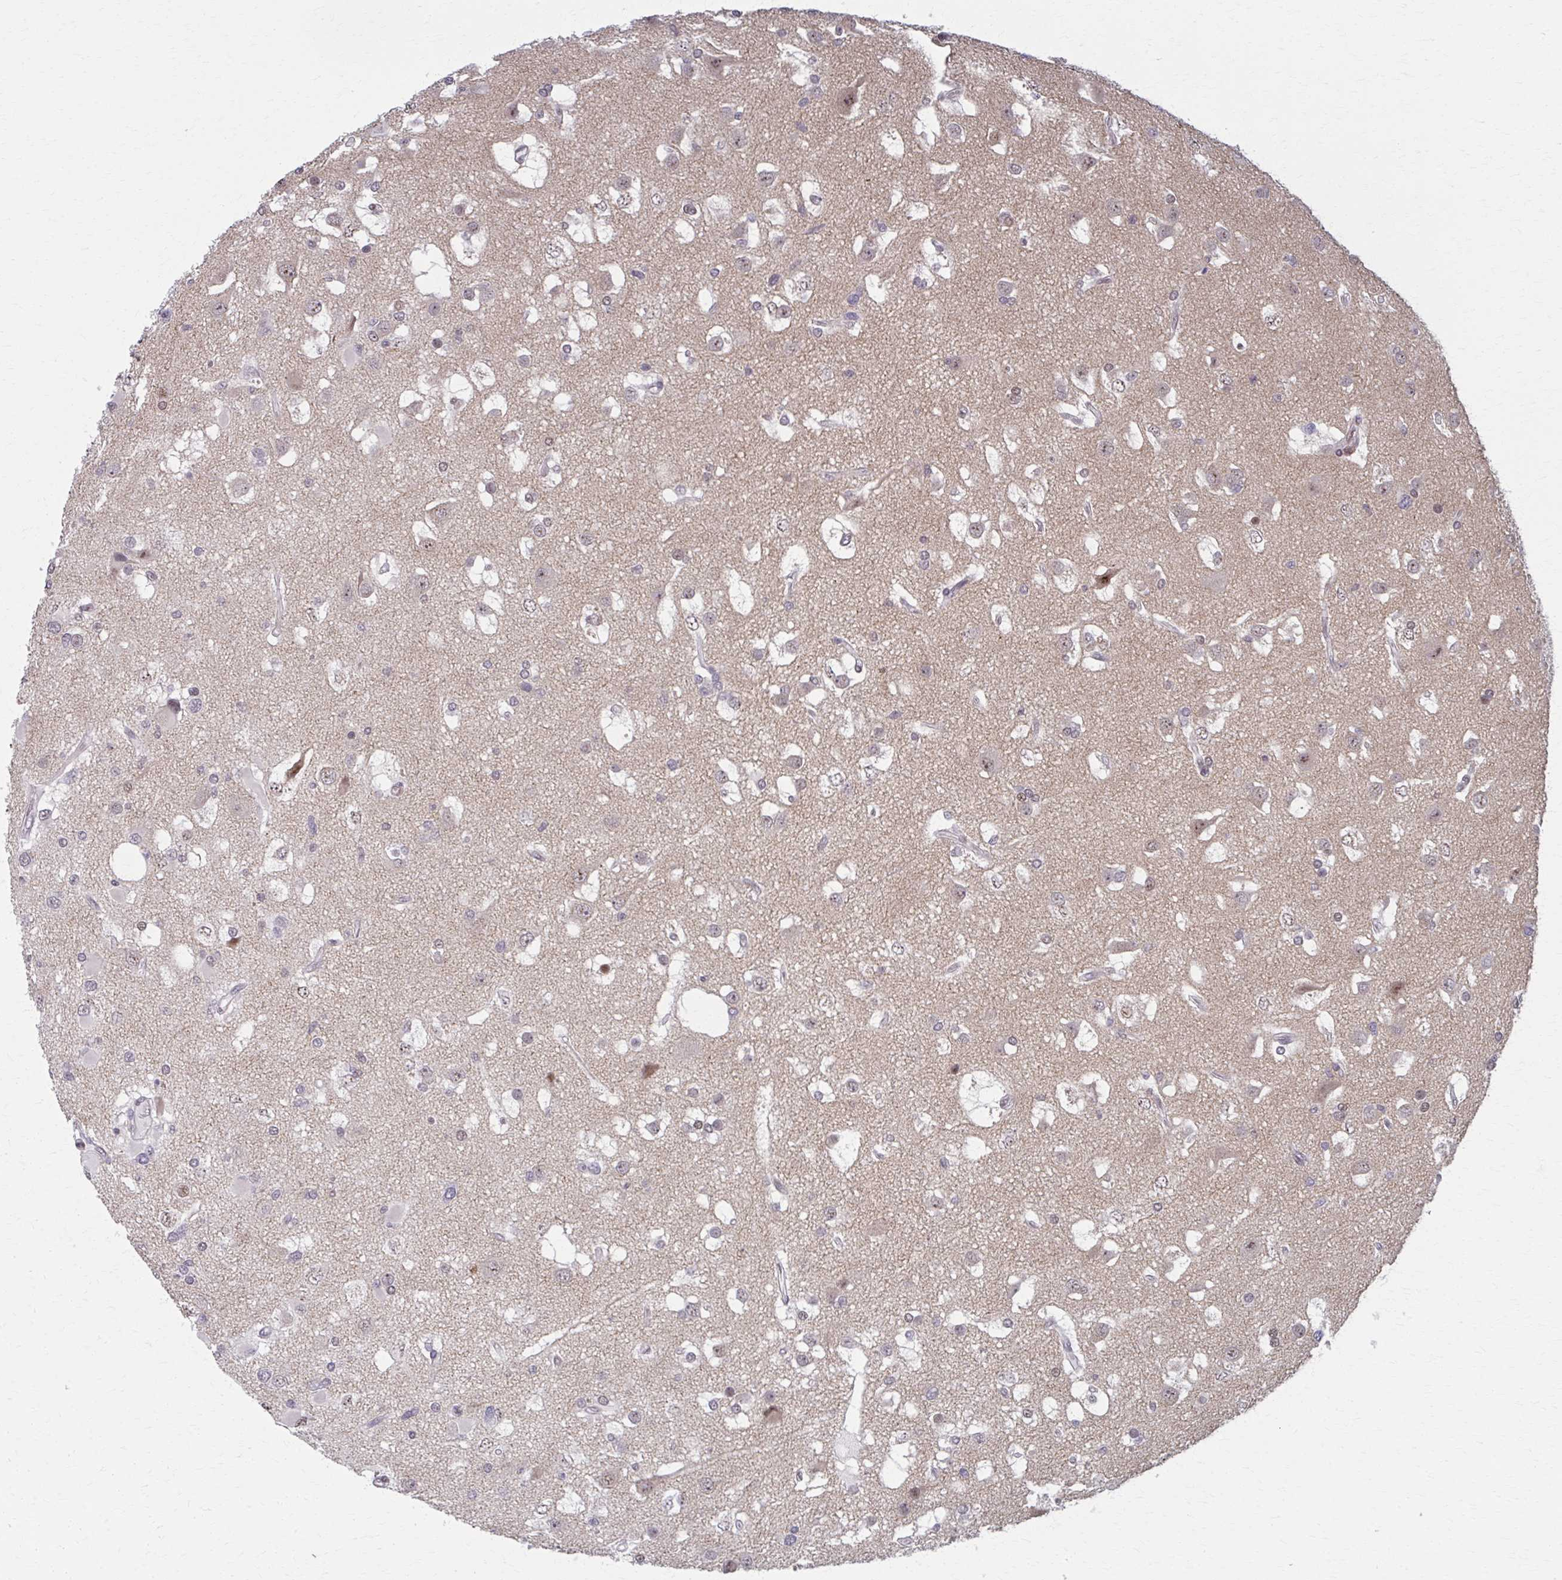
{"staining": {"intensity": "weak", "quantity": "<25%", "location": "nuclear"}, "tissue": "glioma", "cell_type": "Tumor cells", "image_type": "cancer", "snomed": [{"axis": "morphology", "description": "Glioma, malignant, High grade"}, {"axis": "topography", "description": "Brain"}], "caption": "Immunohistochemical staining of human glioma shows no significant expression in tumor cells. (DAB IHC, high magnification).", "gene": "SETBP1", "patient": {"sex": "male", "age": 53}}